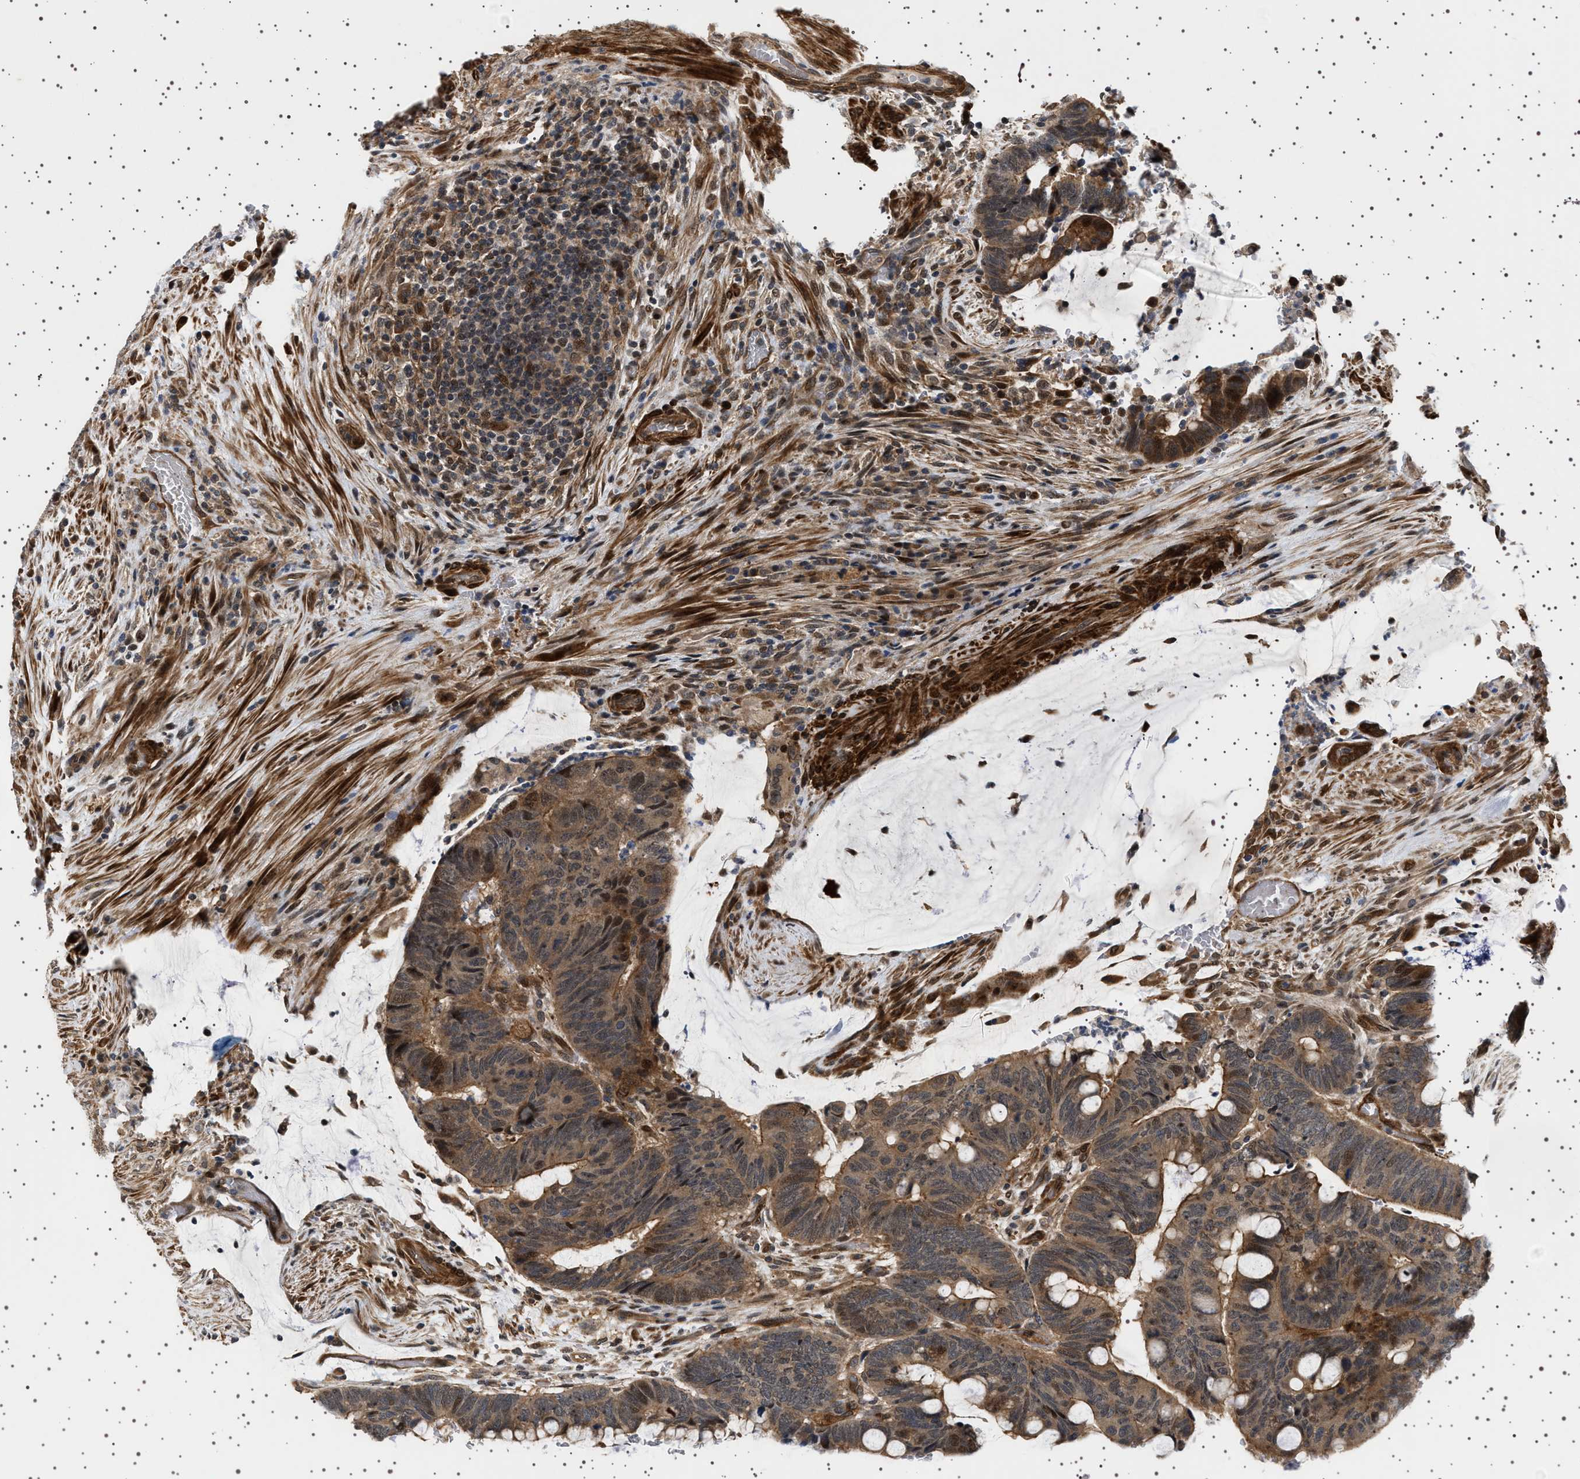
{"staining": {"intensity": "moderate", "quantity": ">75%", "location": "cytoplasmic/membranous"}, "tissue": "colorectal cancer", "cell_type": "Tumor cells", "image_type": "cancer", "snomed": [{"axis": "morphology", "description": "Normal tissue, NOS"}, {"axis": "morphology", "description": "Adenocarcinoma, NOS"}, {"axis": "topography", "description": "Rectum"}, {"axis": "topography", "description": "Peripheral nerve tissue"}], "caption": "Moderate cytoplasmic/membranous staining for a protein is present in about >75% of tumor cells of colorectal cancer using immunohistochemistry.", "gene": "BAG3", "patient": {"sex": "male", "age": 92}}